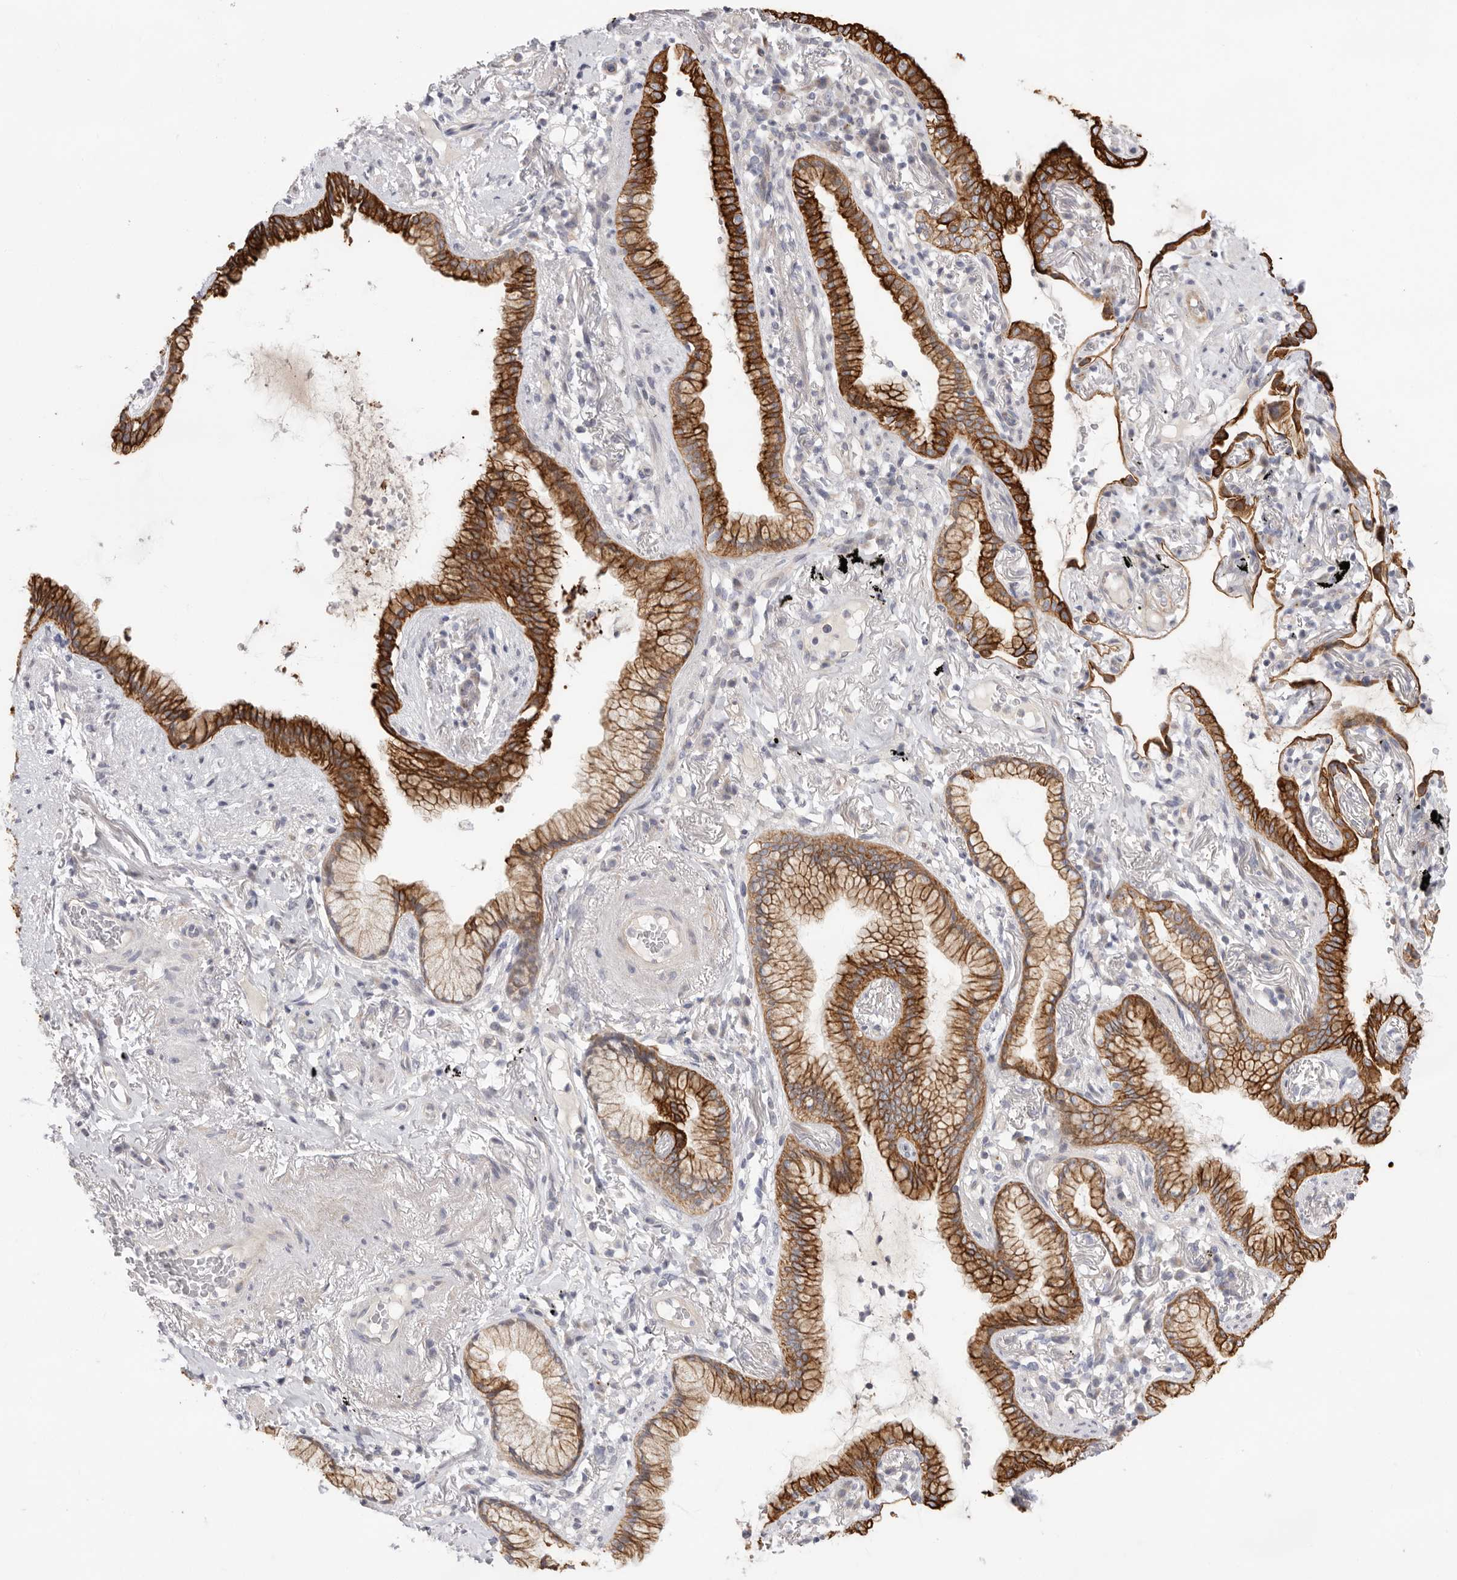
{"staining": {"intensity": "strong", "quantity": ">75%", "location": "cytoplasmic/membranous"}, "tissue": "lung cancer", "cell_type": "Tumor cells", "image_type": "cancer", "snomed": [{"axis": "morphology", "description": "Adenocarcinoma, NOS"}, {"axis": "topography", "description": "Lung"}], "caption": "The photomicrograph reveals a brown stain indicating the presence of a protein in the cytoplasmic/membranous of tumor cells in lung adenocarcinoma.", "gene": "USH1C", "patient": {"sex": "female", "age": 70}}